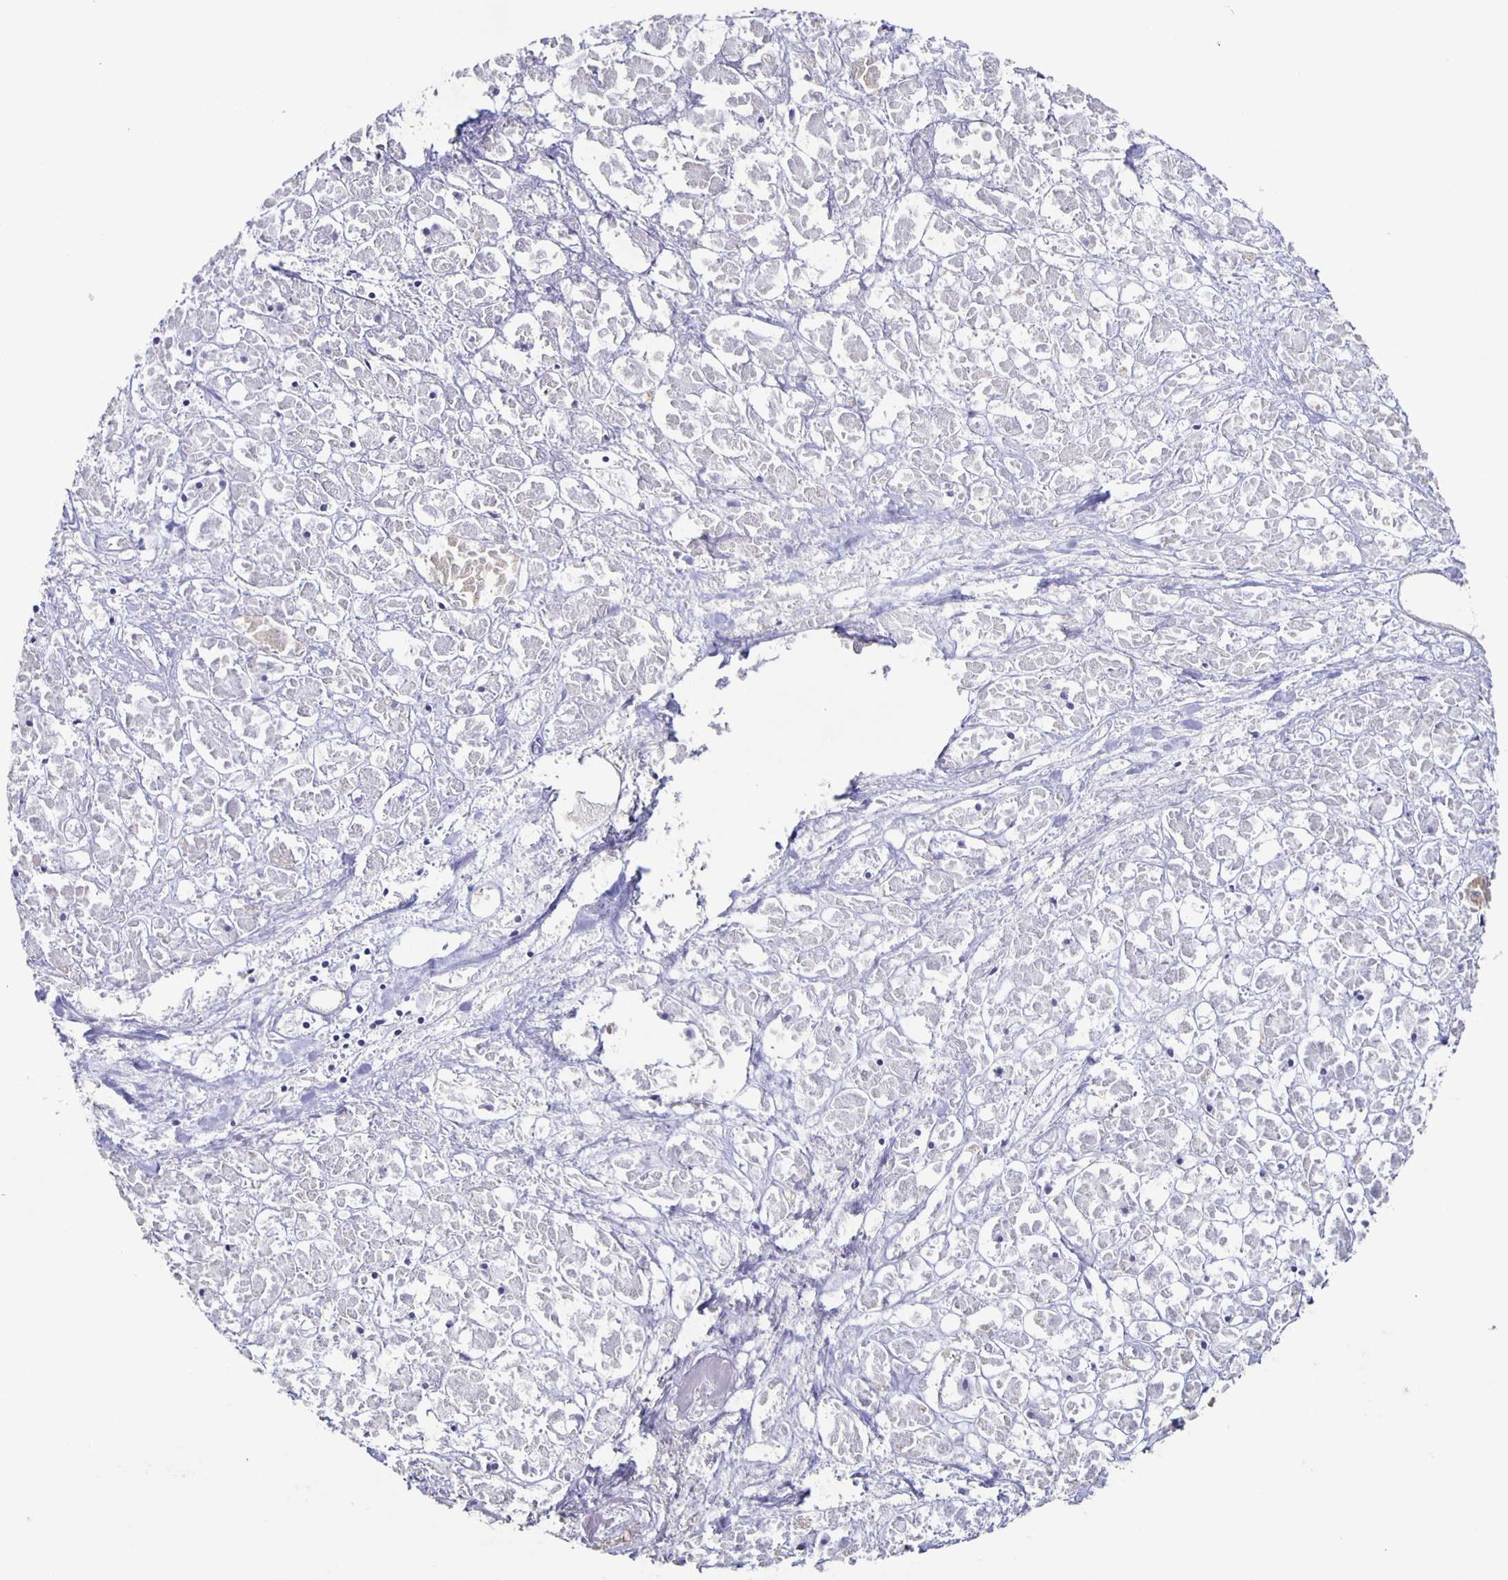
{"staining": {"intensity": "negative", "quantity": "none", "location": "none"}, "tissue": "pancreatic cancer", "cell_type": "Tumor cells", "image_type": "cancer", "snomed": [{"axis": "morphology", "description": "Adenocarcinoma, NOS"}, {"axis": "topography", "description": "Pancreas"}], "caption": "Immunohistochemistry micrograph of human pancreatic adenocarcinoma stained for a protein (brown), which shows no expression in tumor cells.", "gene": "CARNS1", "patient": {"sex": "male", "age": 61}}